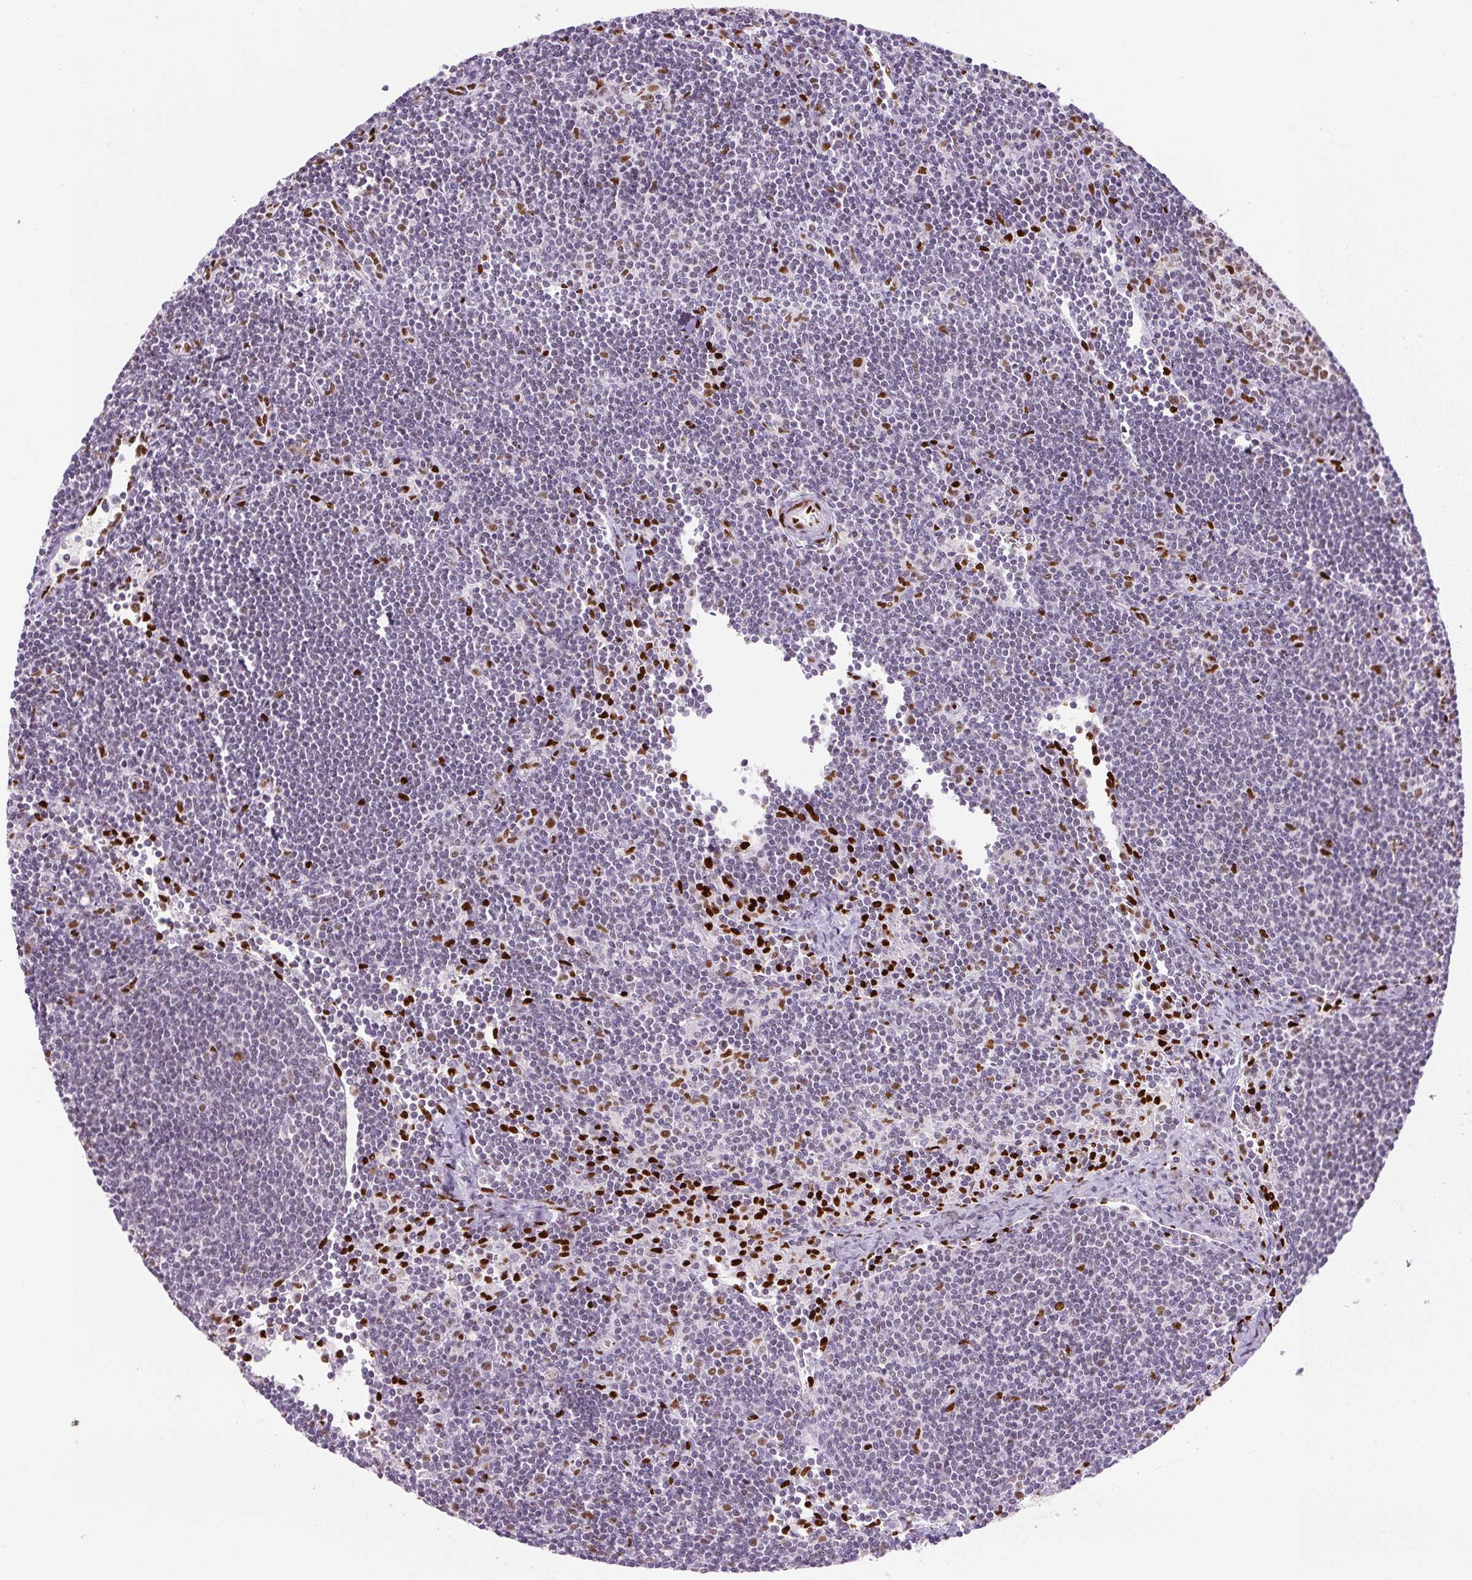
{"staining": {"intensity": "moderate", "quantity": "<25%", "location": "nuclear"}, "tissue": "lymph node", "cell_type": "Non-germinal center cells", "image_type": "normal", "snomed": [{"axis": "morphology", "description": "Normal tissue, NOS"}, {"axis": "topography", "description": "Lymph node"}], "caption": "Unremarkable lymph node shows moderate nuclear staining in approximately <25% of non-germinal center cells, visualized by immunohistochemistry. Using DAB (3,3'-diaminobenzidine) (brown) and hematoxylin (blue) stains, captured at high magnification using brightfield microscopy.", "gene": "ZEB1", "patient": {"sex": "female", "age": 29}}